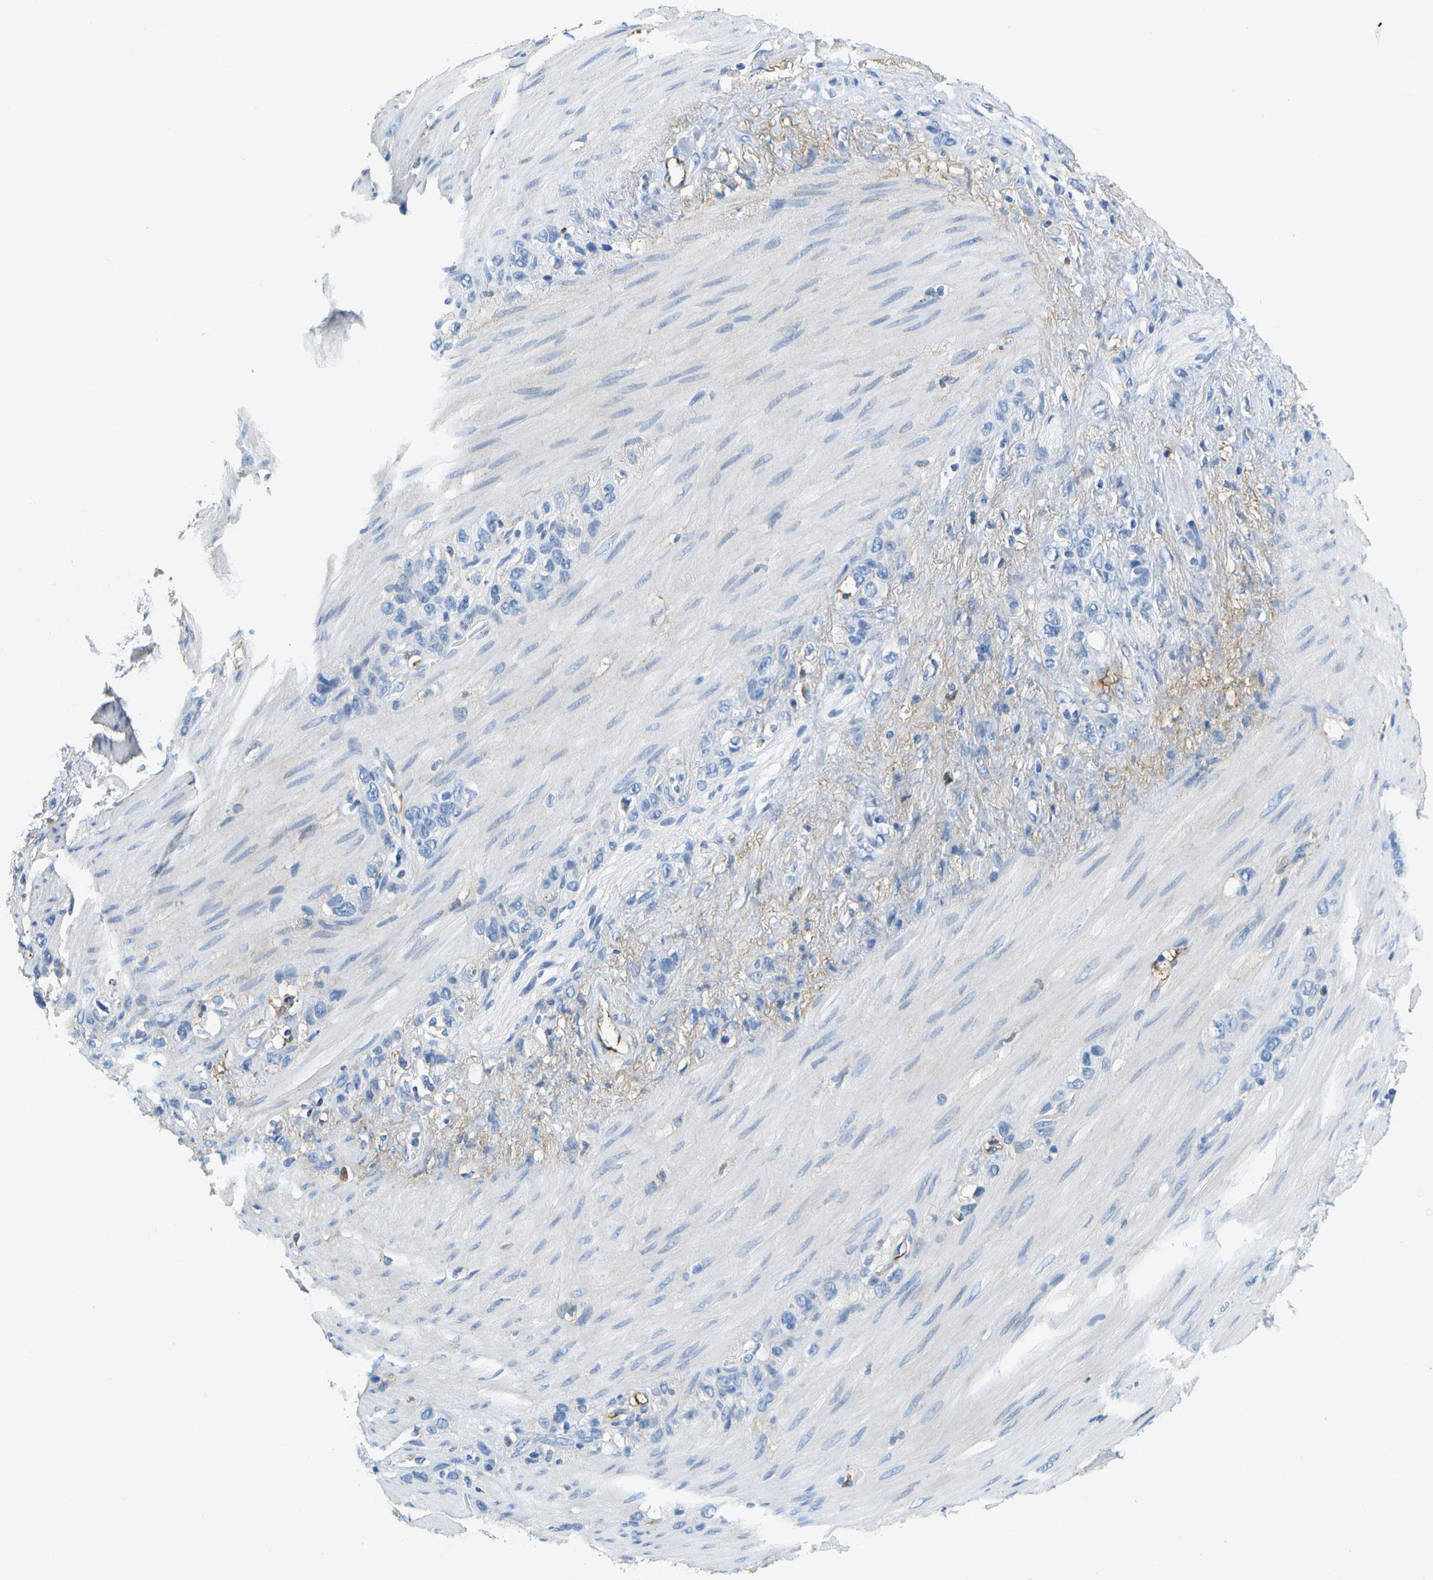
{"staining": {"intensity": "negative", "quantity": "none", "location": "none"}, "tissue": "stomach cancer", "cell_type": "Tumor cells", "image_type": "cancer", "snomed": [{"axis": "morphology", "description": "Adenocarcinoma, NOS"}, {"axis": "morphology", "description": "Adenocarcinoma, High grade"}, {"axis": "topography", "description": "Stomach, upper"}, {"axis": "topography", "description": "Stomach, lower"}], "caption": "A high-resolution histopathology image shows IHC staining of high-grade adenocarcinoma (stomach), which shows no significant positivity in tumor cells.", "gene": "SERPINA1", "patient": {"sex": "female", "age": 65}}